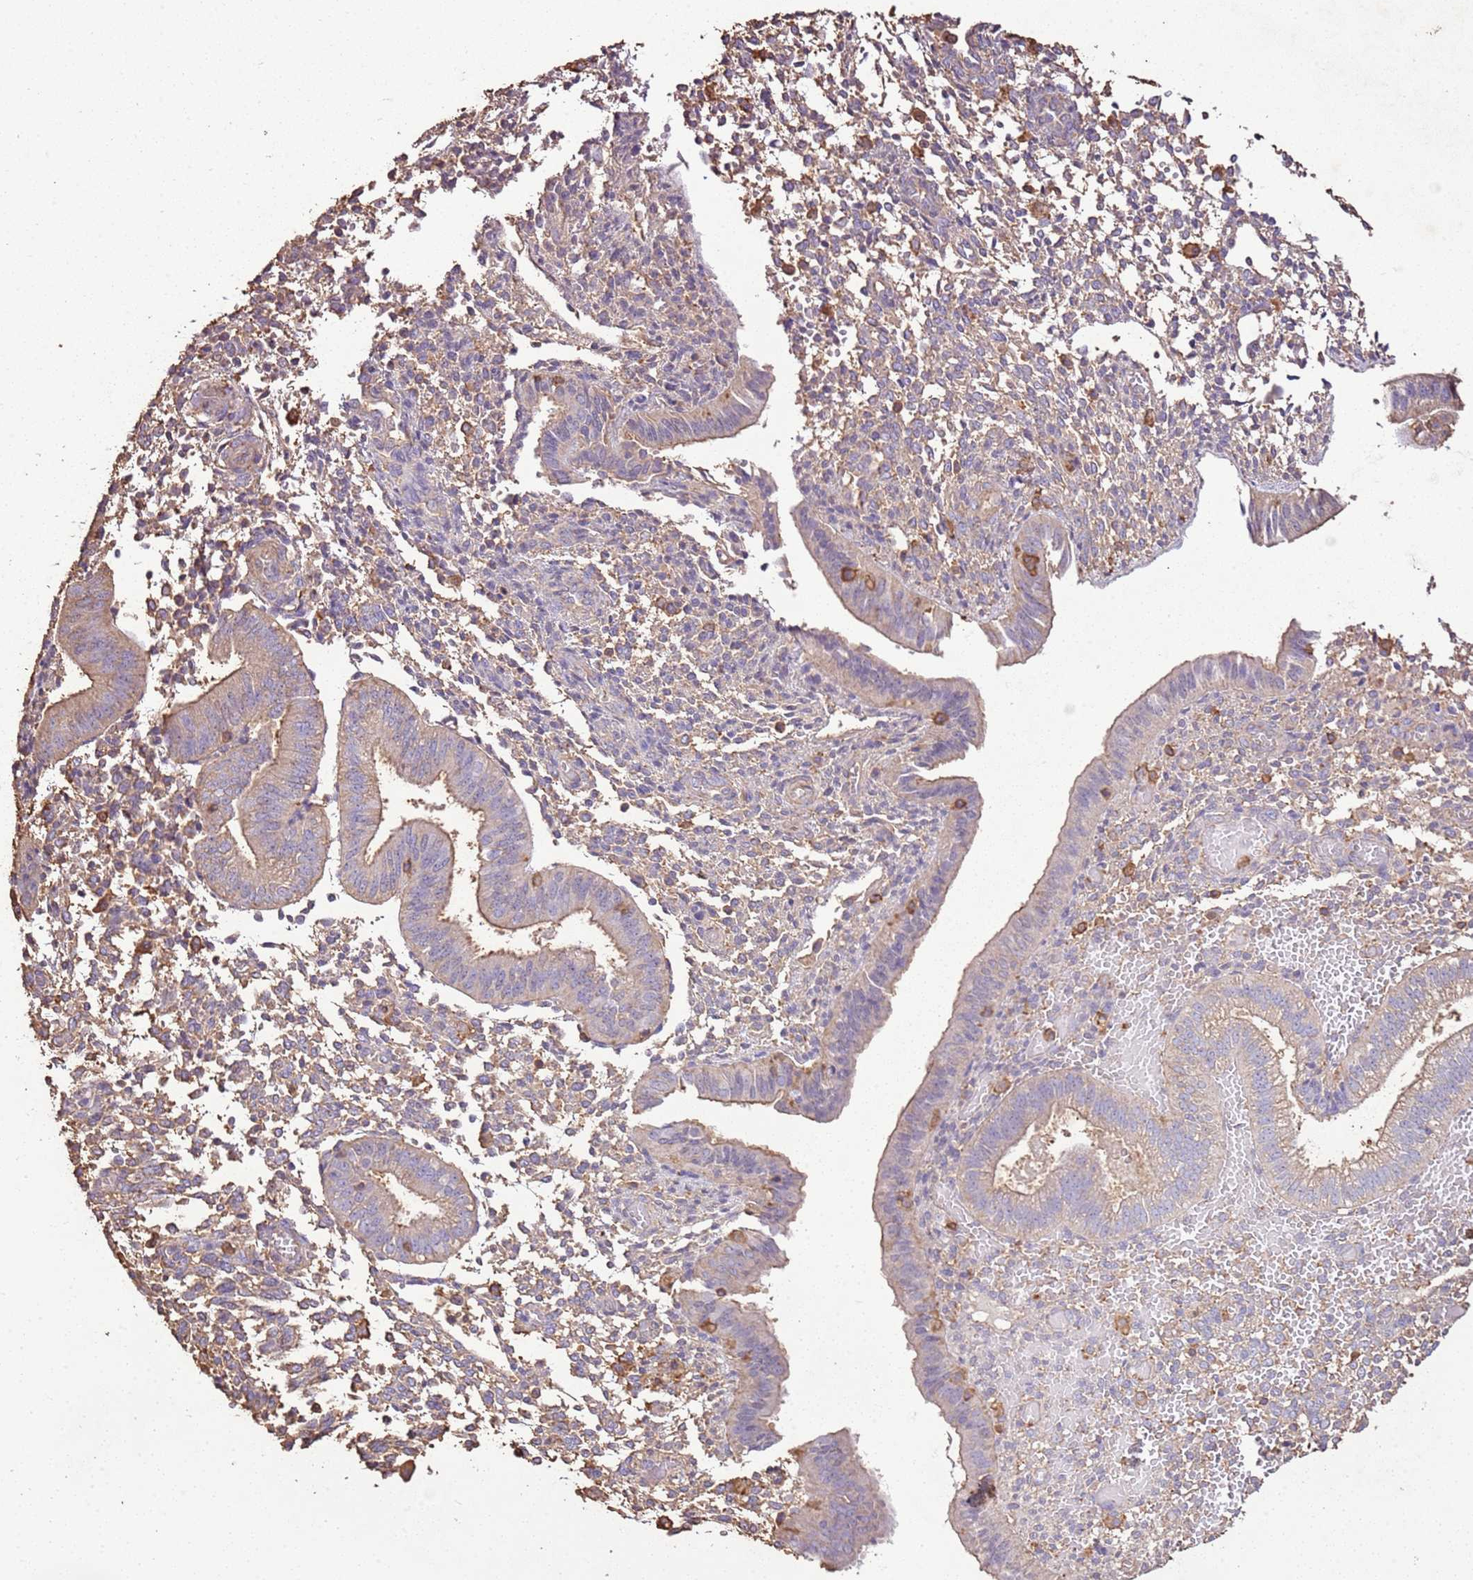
{"staining": {"intensity": "moderate", "quantity": "25%-75%", "location": "cytoplasmic/membranous"}, "tissue": "endometrium", "cell_type": "Cells in endometrial stroma", "image_type": "normal", "snomed": [{"axis": "morphology", "description": "Normal tissue, NOS"}, {"axis": "topography", "description": "Endometrium"}], "caption": "Immunohistochemical staining of unremarkable human endometrium exhibits medium levels of moderate cytoplasmic/membranous expression in about 25%-75% of cells in endometrial stroma.", "gene": "ARL10", "patient": {"sex": "female", "age": 34}}